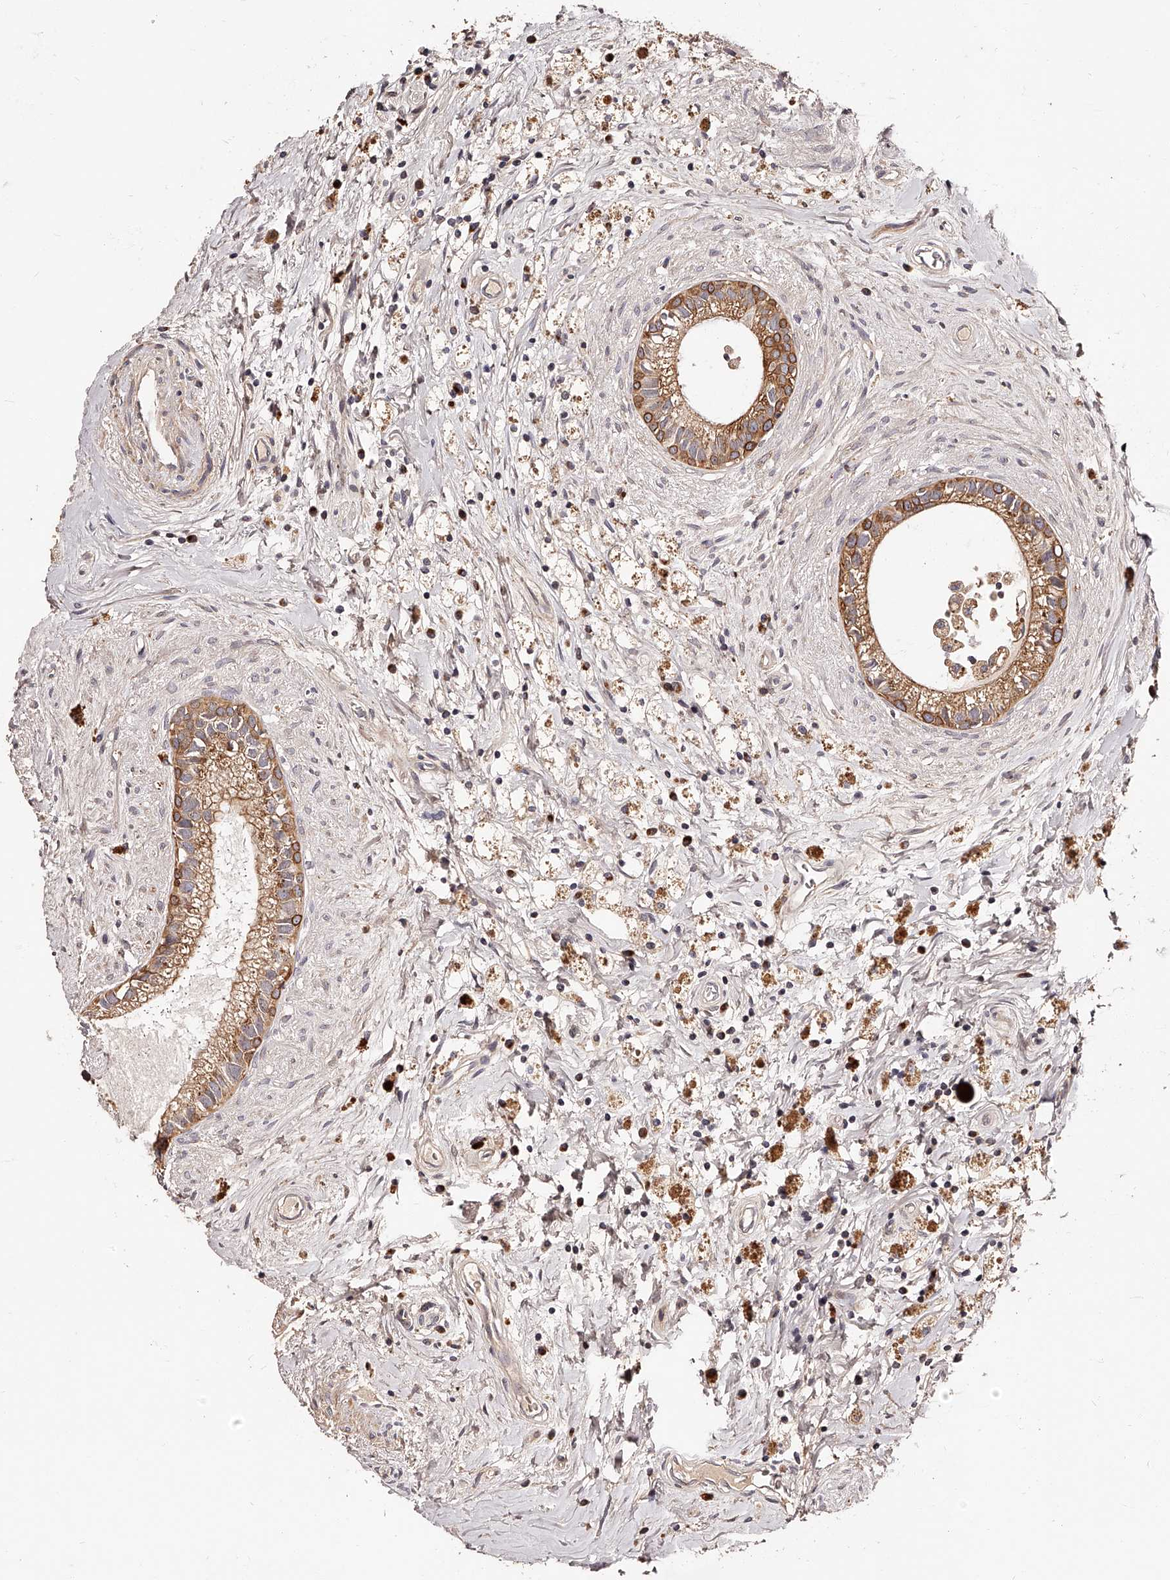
{"staining": {"intensity": "moderate", "quantity": ">75%", "location": "cytoplasmic/membranous"}, "tissue": "epididymis", "cell_type": "Glandular cells", "image_type": "normal", "snomed": [{"axis": "morphology", "description": "Normal tissue, NOS"}, {"axis": "topography", "description": "Epididymis"}], "caption": "Epididymis stained for a protein reveals moderate cytoplasmic/membranous positivity in glandular cells.", "gene": "ZNF502", "patient": {"sex": "male", "age": 80}}